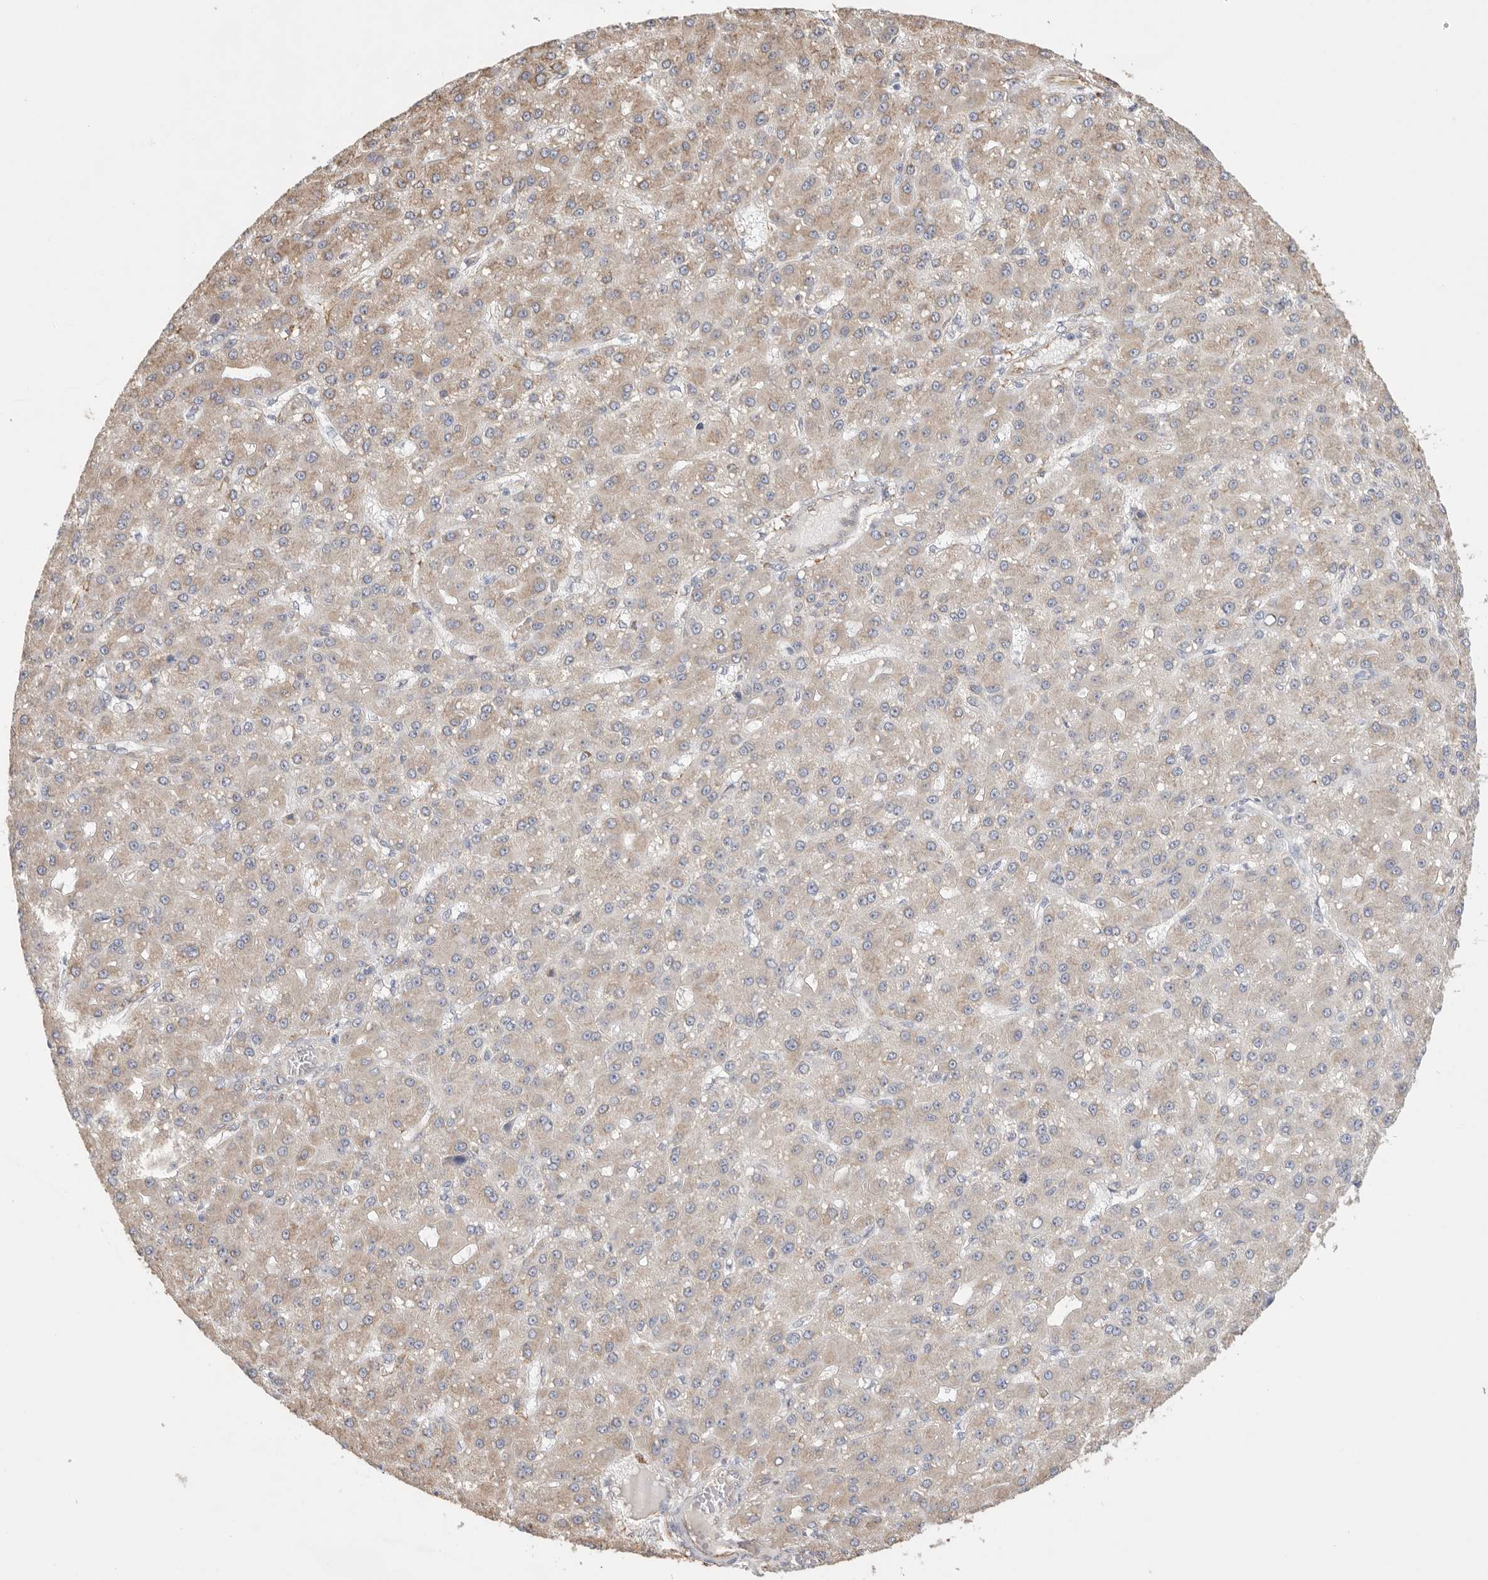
{"staining": {"intensity": "weak", "quantity": "25%-75%", "location": "cytoplasmic/membranous"}, "tissue": "liver cancer", "cell_type": "Tumor cells", "image_type": "cancer", "snomed": [{"axis": "morphology", "description": "Carcinoma, Hepatocellular, NOS"}, {"axis": "topography", "description": "Liver"}], "caption": "A brown stain highlights weak cytoplasmic/membranous staining of a protein in human liver hepatocellular carcinoma tumor cells.", "gene": "BLOC1S5", "patient": {"sex": "male", "age": 67}}